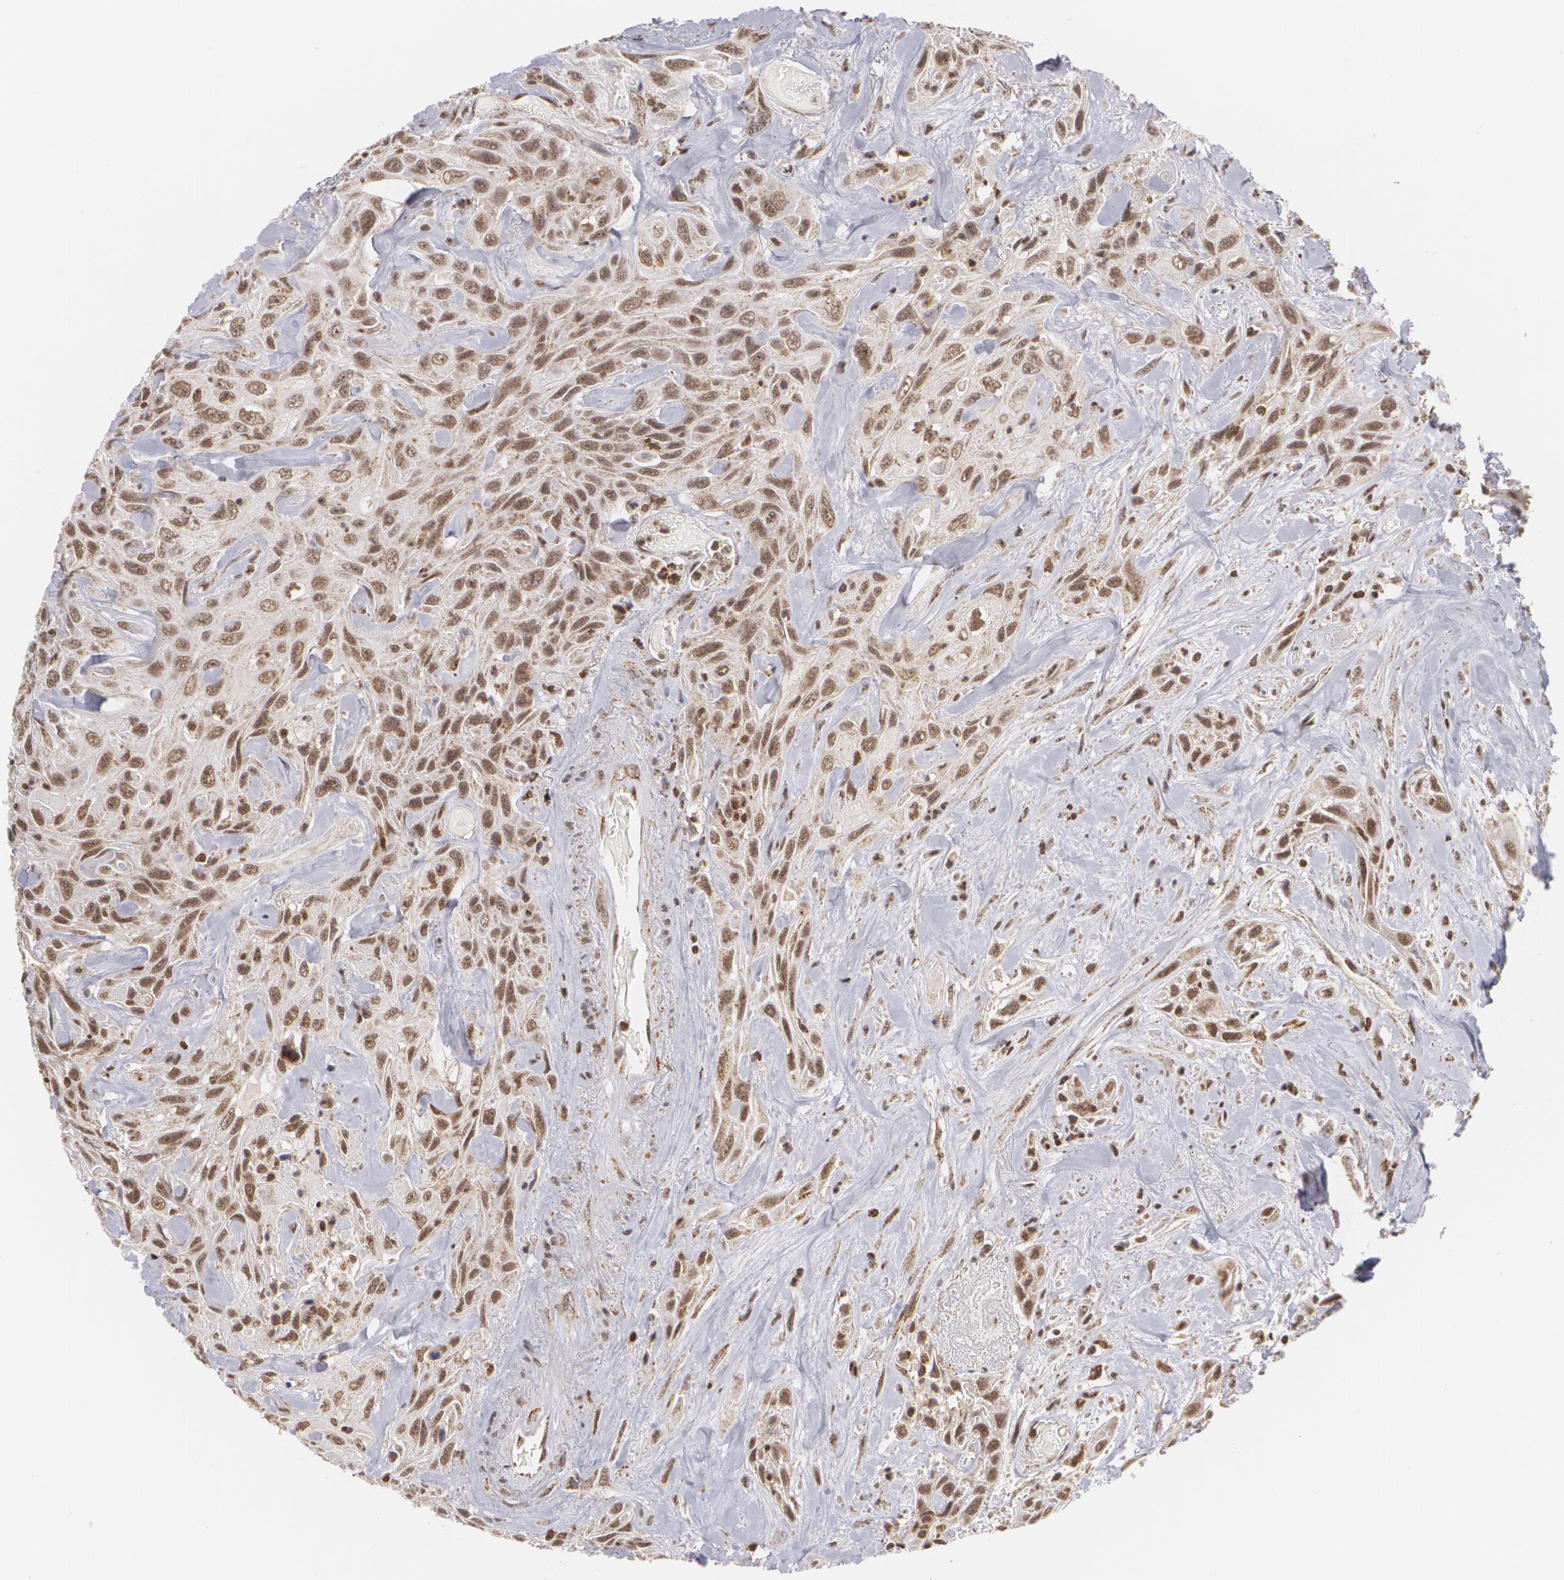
{"staining": {"intensity": "moderate", "quantity": ">75%", "location": "nuclear"}, "tissue": "urothelial cancer", "cell_type": "Tumor cells", "image_type": "cancer", "snomed": [{"axis": "morphology", "description": "Urothelial carcinoma, High grade"}, {"axis": "topography", "description": "Urinary bladder"}], "caption": "A photomicrograph showing moderate nuclear staining in approximately >75% of tumor cells in urothelial cancer, as visualized by brown immunohistochemical staining.", "gene": "MXD1", "patient": {"sex": "female", "age": 84}}